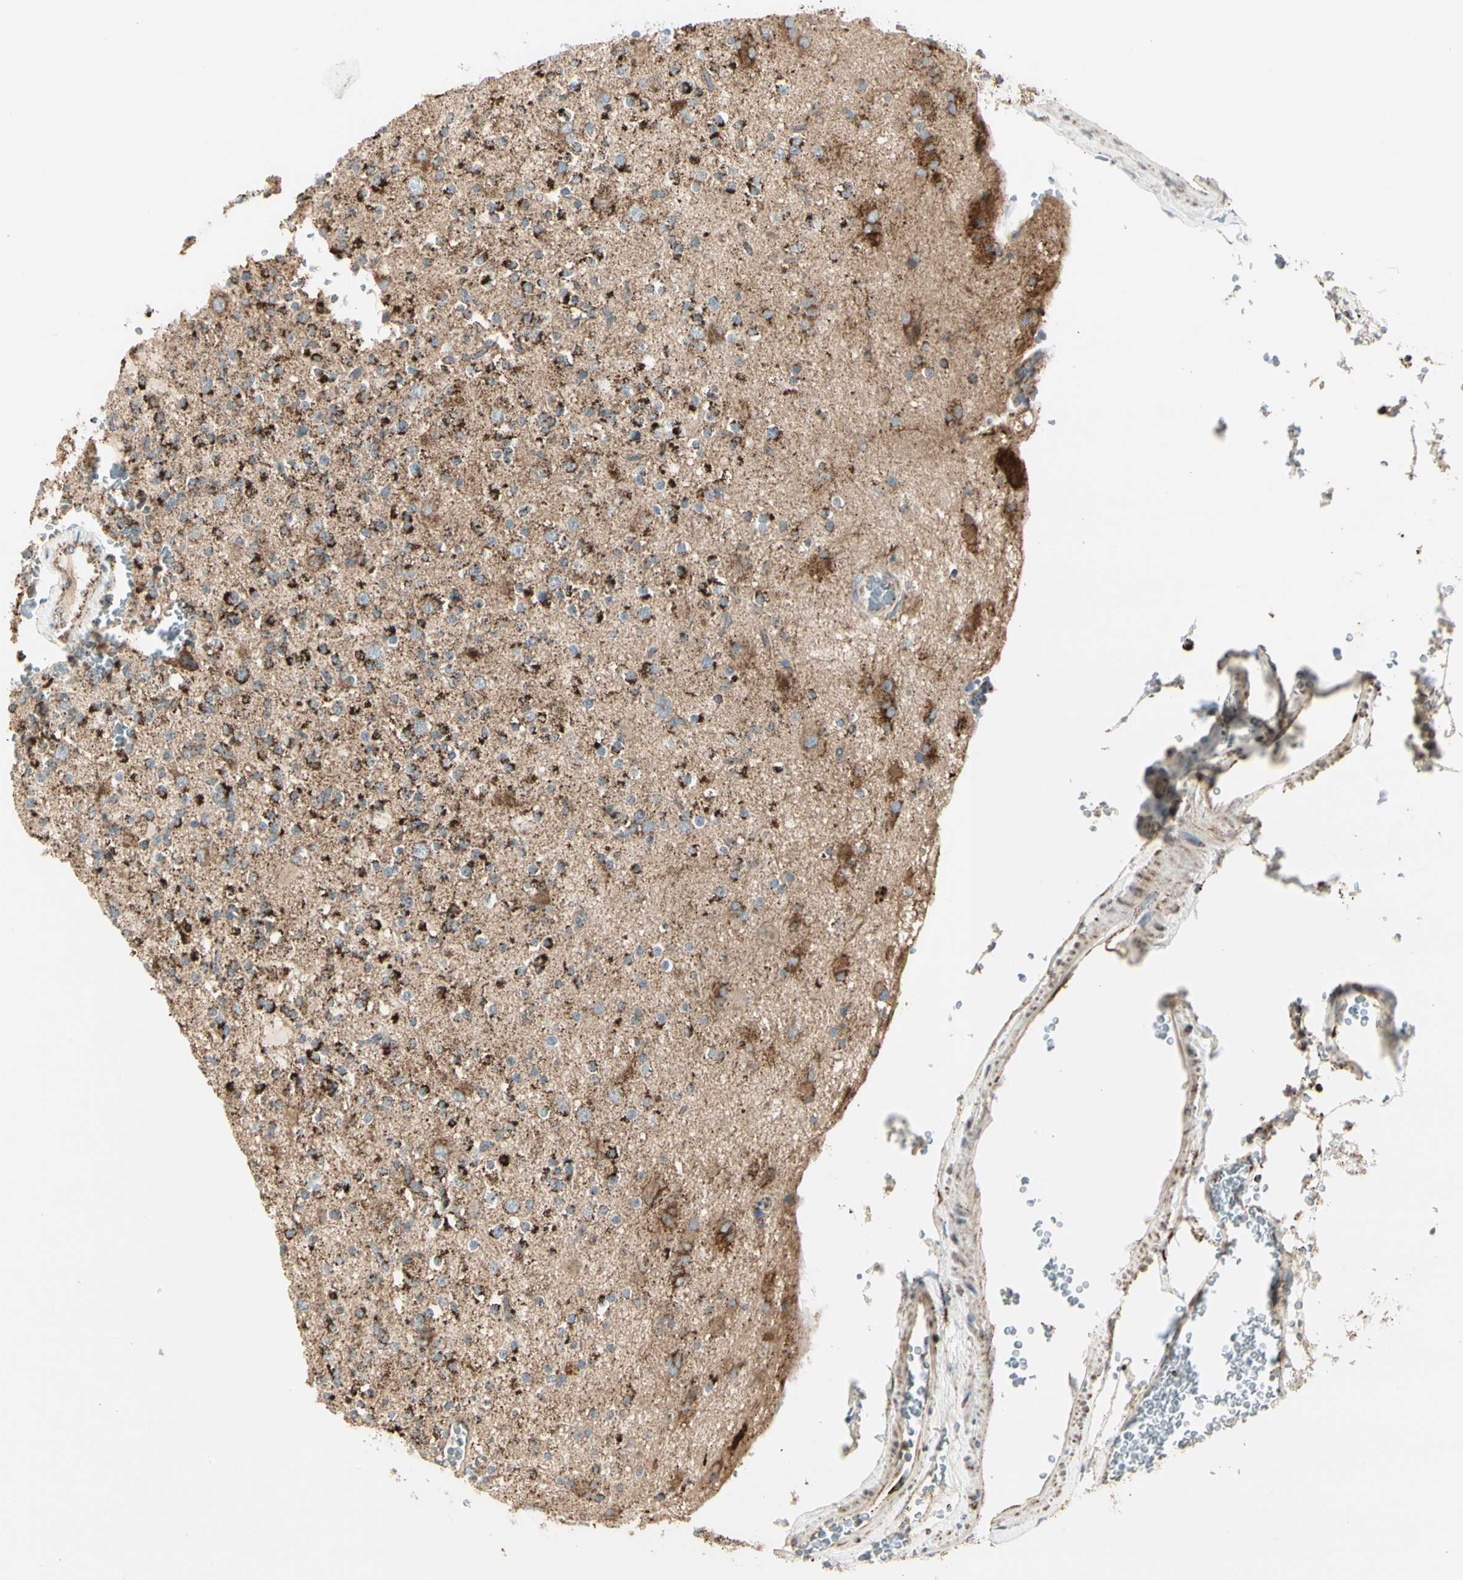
{"staining": {"intensity": "strong", "quantity": "25%-75%", "location": "cytoplasmic/membranous"}, "tissue": "glioma", "cell_type": "Tumor cells", "image_type": "cancer", "snomed": [{"axis": "morphology", "description": "Glioma, malignant, High grade"}, {"axis": "topography", "description": "Brain"}], "caption": "Protein expression by immunohistochemistry (IHC) exhibits strong cytoplasmic/membranous expression in about 25%-75% of tumor cells in glioma.", "gene": "ME2", "patient": {"sex": "male", "age": 47}}